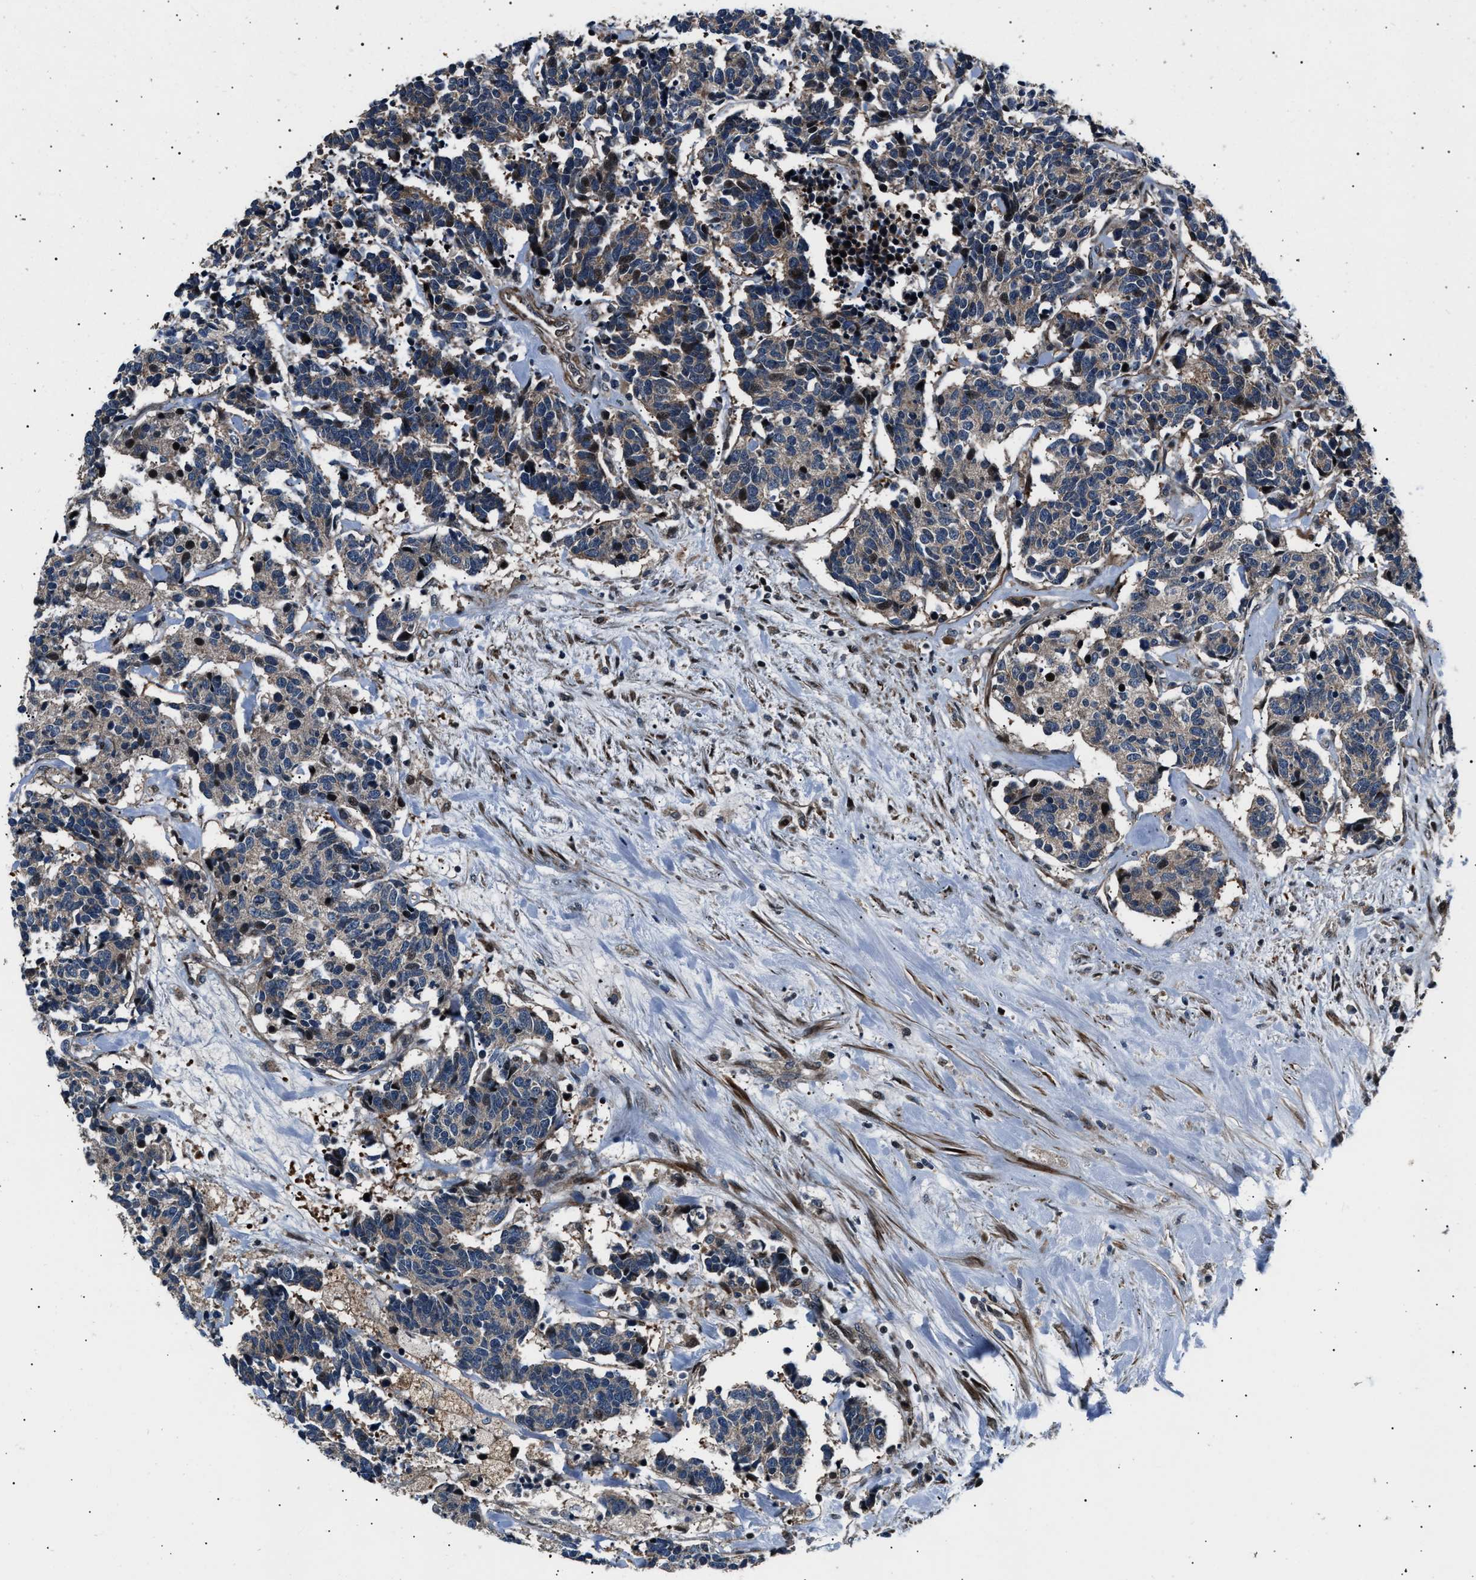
{"staining": {"intensity": "moderate", "quantity": "<25%", "location": "nuclear"}, "tissue": "carcinoid", "cell_type": "Tumor cells", "image_type": "cancer", "snomed": [{"axis": "morphology", "description": "Carcinoma, NOS"}, {"axis": "morphology", "description": "Carcinoid, malignant, NOS"}, {"axis": "topography", "description": "Urinary bladder"}], "caption": "Immunohistochemistry (IHC) image of carcinoma stained for a protein (brown), which reveals low levels of moderate nuclear expression in about <25% of tumor cells.", "gene": "DYNC2I1", "patient": {"sex": "male", "age": 57}}